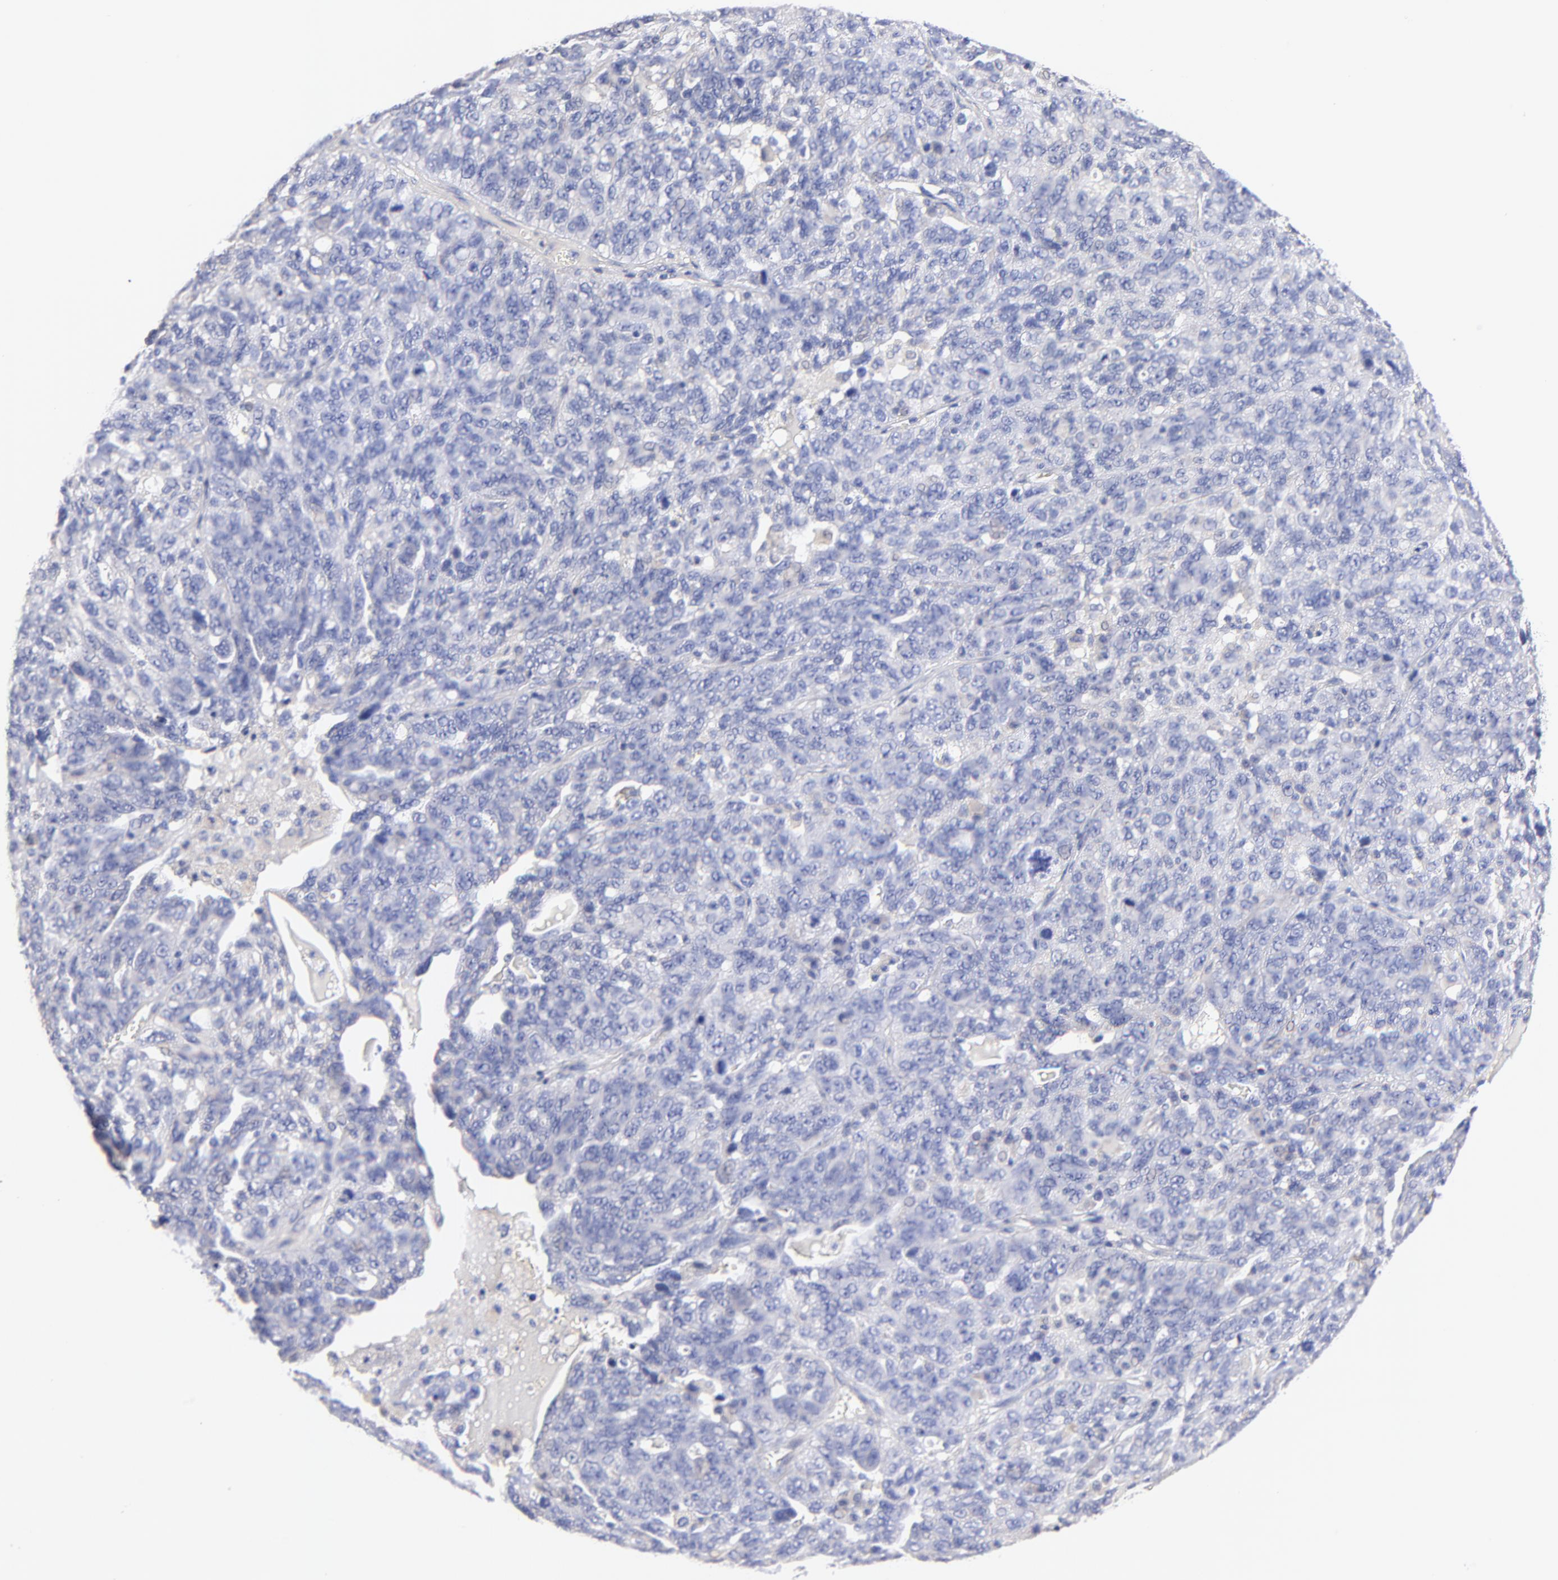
{"staining": {"intensity": "negative", "quantity": "none", "location": "none"}, "tissue": "ovarian cancer", "cell_type": "Tumor cells", "image_type": "cancer", "snomed": [{"axis": "morphology", "description": "Cystadenocarcinoma, serous, NOS"}, {"axis": "topography", "description": "Ovary"}], "caption": "There is no significant positivity in tumor cells of ovarian cancer. The staining was performed using DAB to visualize the protein expression in brown, while the nuclei were stained in blue with hematoxylin (Magnification: 20x).", "gene": "HS3ST1", "patient": {"sex": "female", "age": 71}}